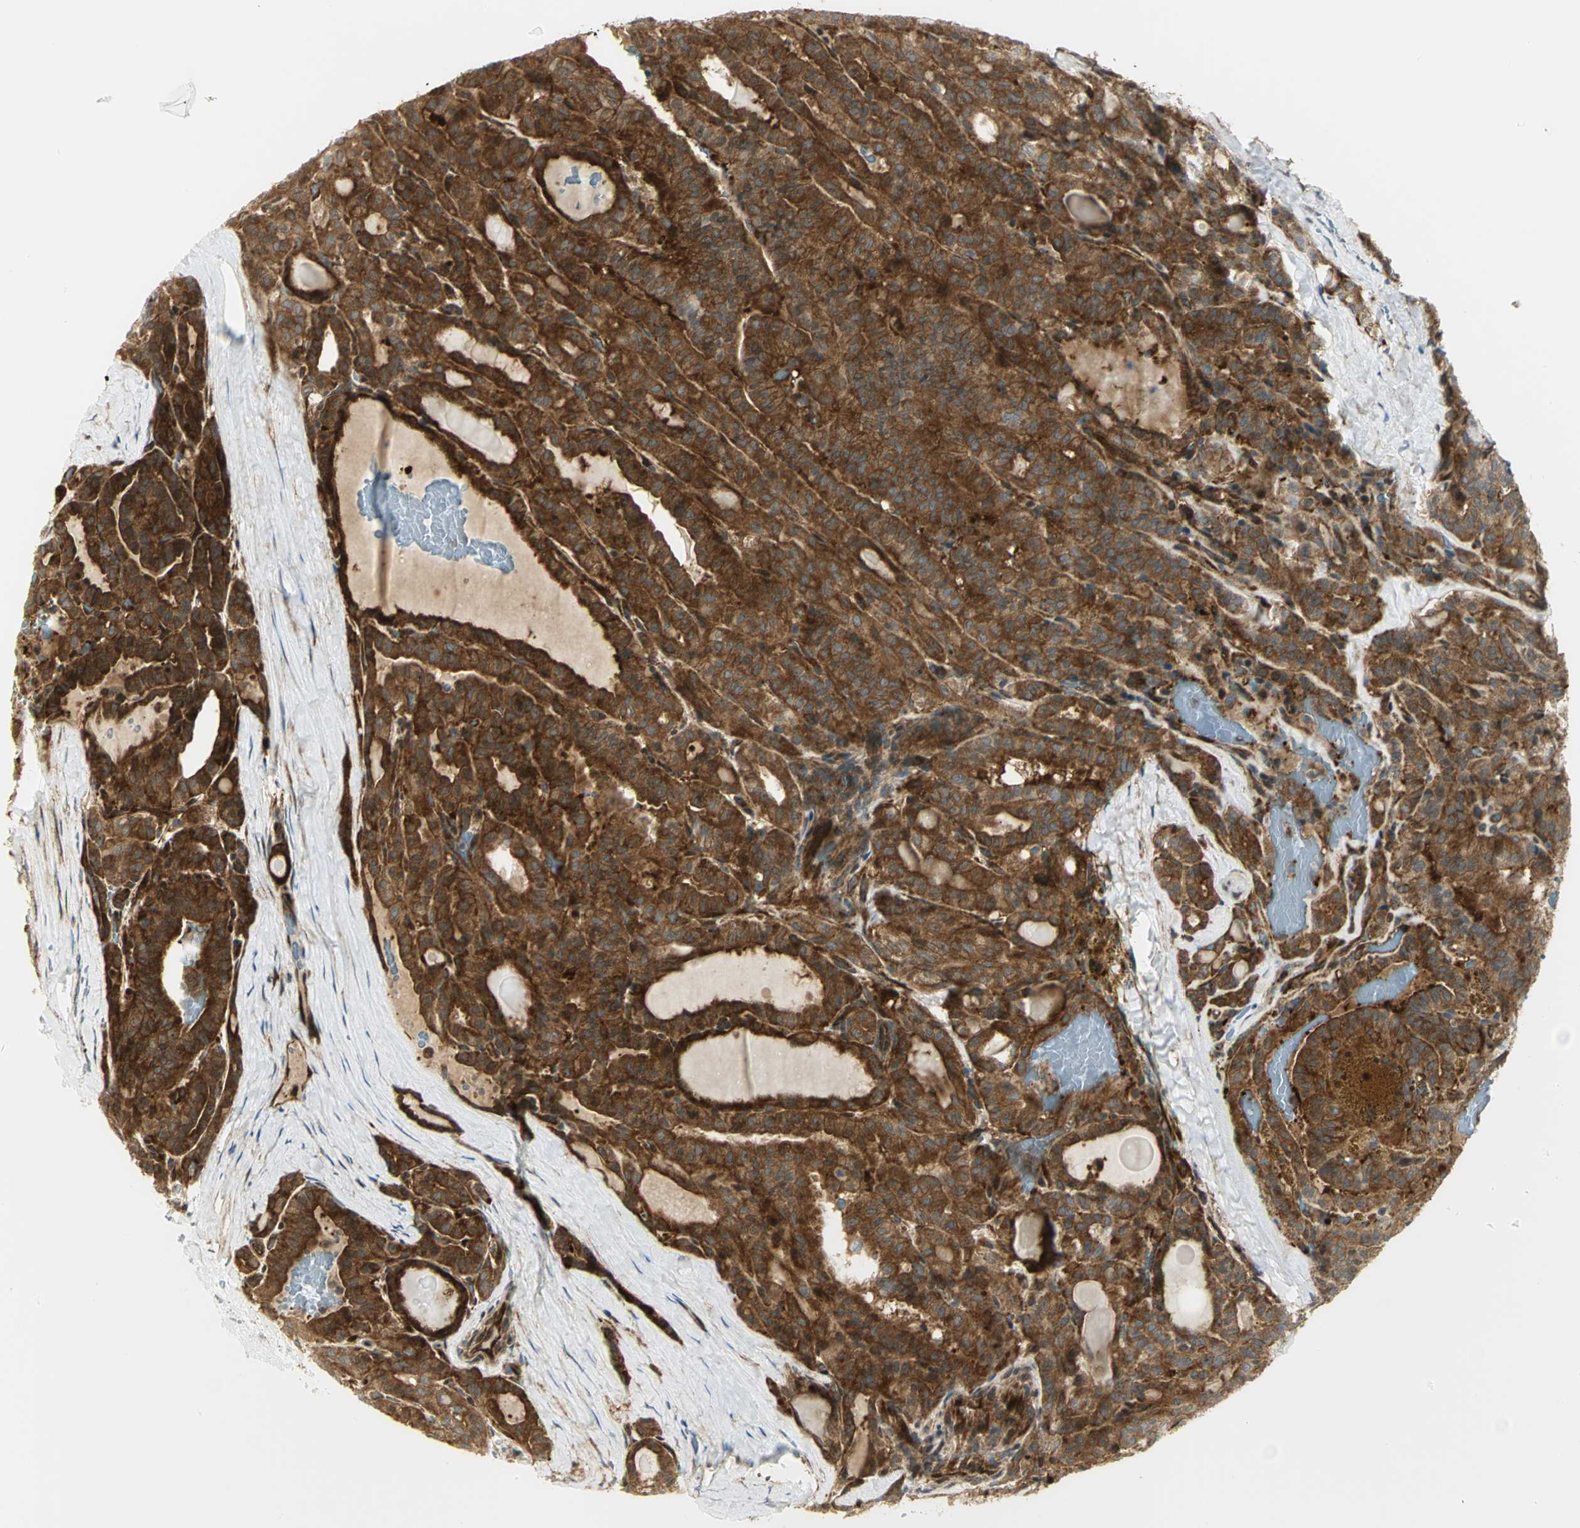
{"staining": {"intensity": "strong", "quantity": ">75%", "location": "cytoplasmic/membranous"}, "tissue": "thyroid cancer", "cell_type": "Tumor cells", "image_type": "cancer", "snomed": [{"axis": "morphology", "description": "Papillary adenocarcinoma, NOS"}, {"axis": "topography", "description": "Thyroid gland"}], "caption": "Strong cytoplasmic/membranous protein positivity is present in about >75% of tumor cells in thyroid papillary adenocarcinoma. (Brightfield microscopy of DAB IHC at high magnification).", "gene": "EEA1", "patient": {"sex": "male", "age": 77}}